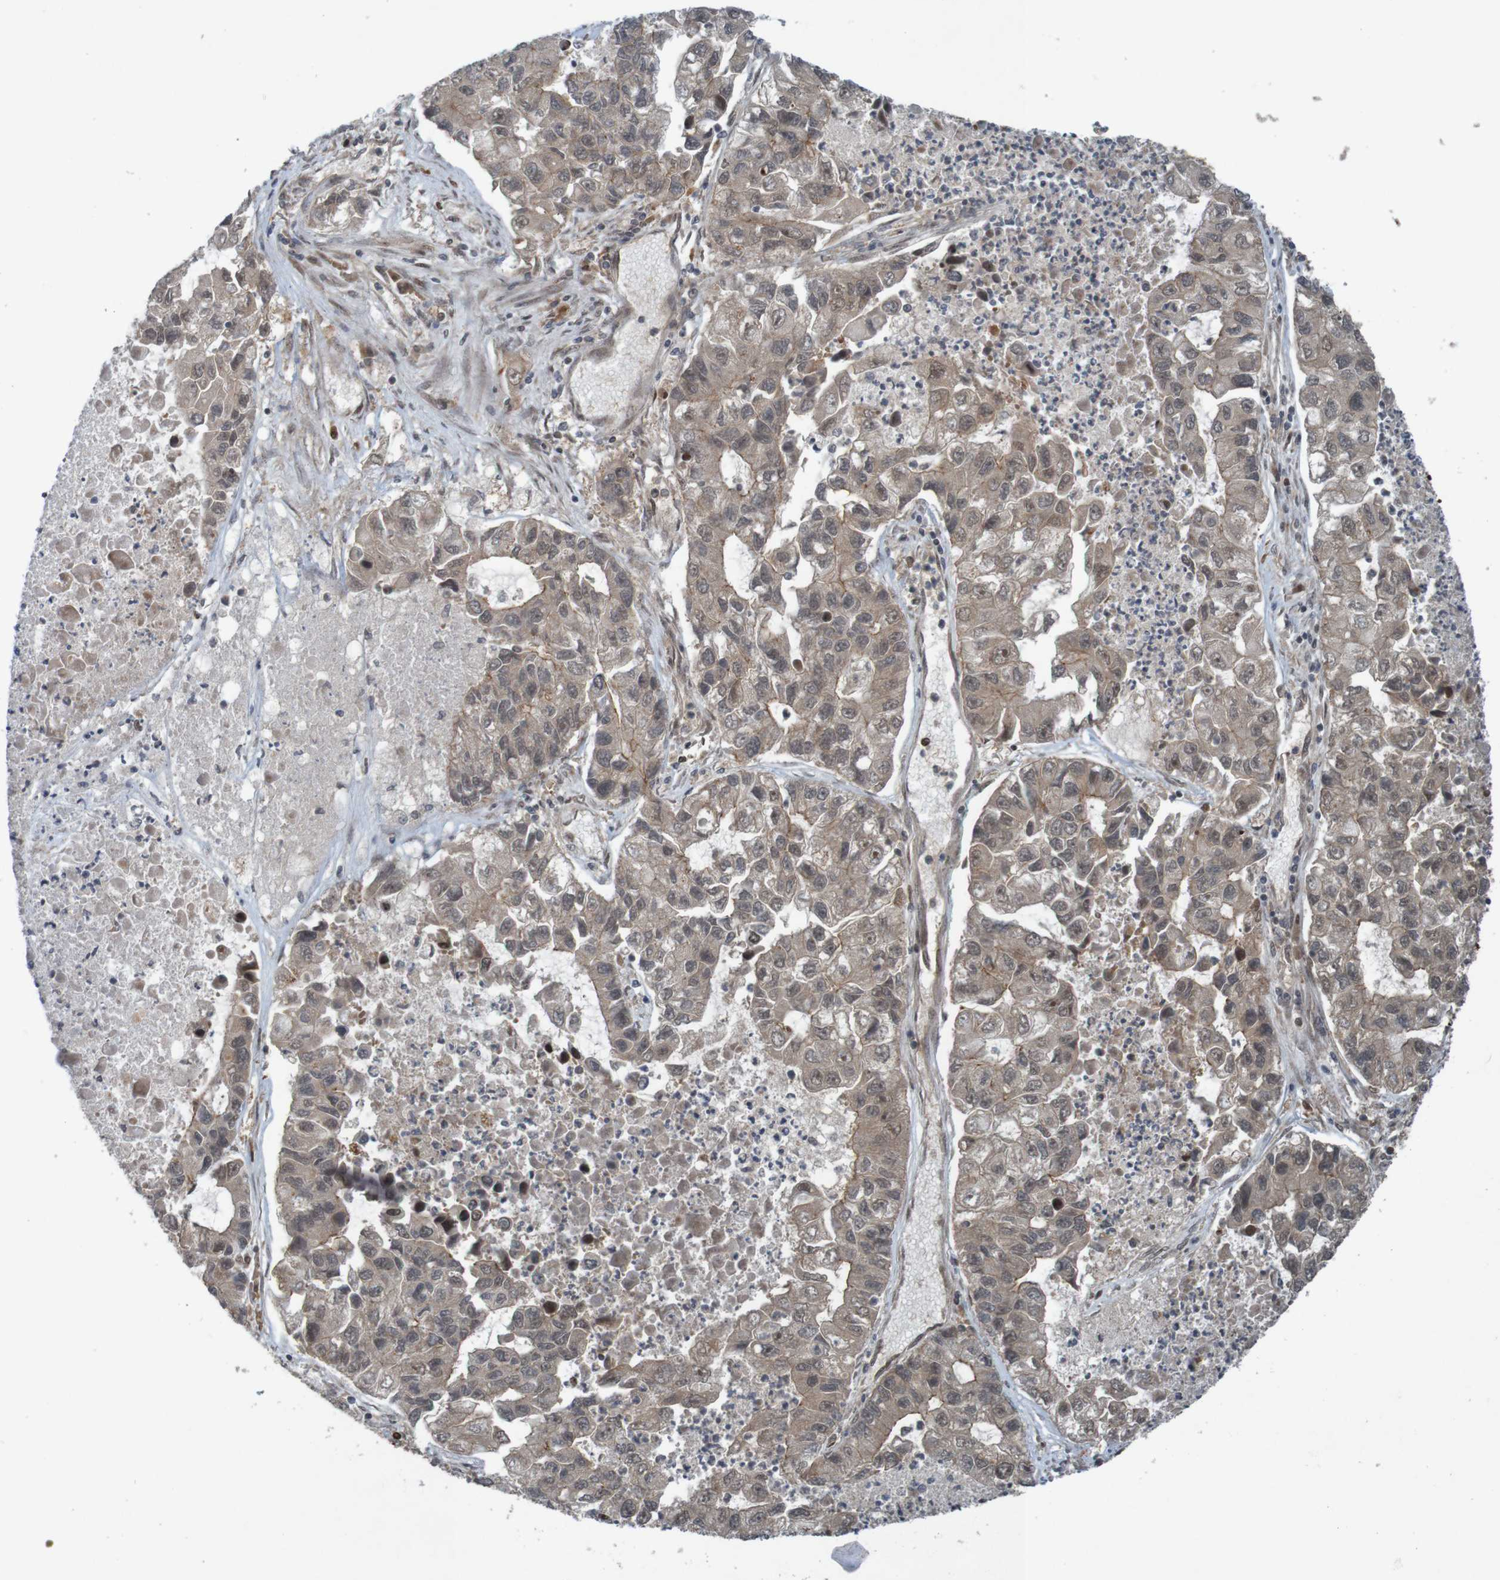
{"staining": {"intensity": "weak", "quantity": ">75%", "location": "cytoplasmic/membranous"}, "tissue": "lung cancer", "cell_type": "Tumor cells", "image_type": "cancer", "snomed": [{"axis": "morphology", "description": "Adenocarcinoma, NOS"}, {"axis": "topography", "description": "Lung"}], "caption": "Lung cancer tissue reveals weak cytoplasmic/membranous staining in about >75% of tumor cells, visualized by immunohistochemistry. (DAB (3,3'-diaminobenzidine) IHC with brightfield microscopy, high magnification).", "gene": "ARHGEF11", "patient": {"sex": "female", "age": 51}}